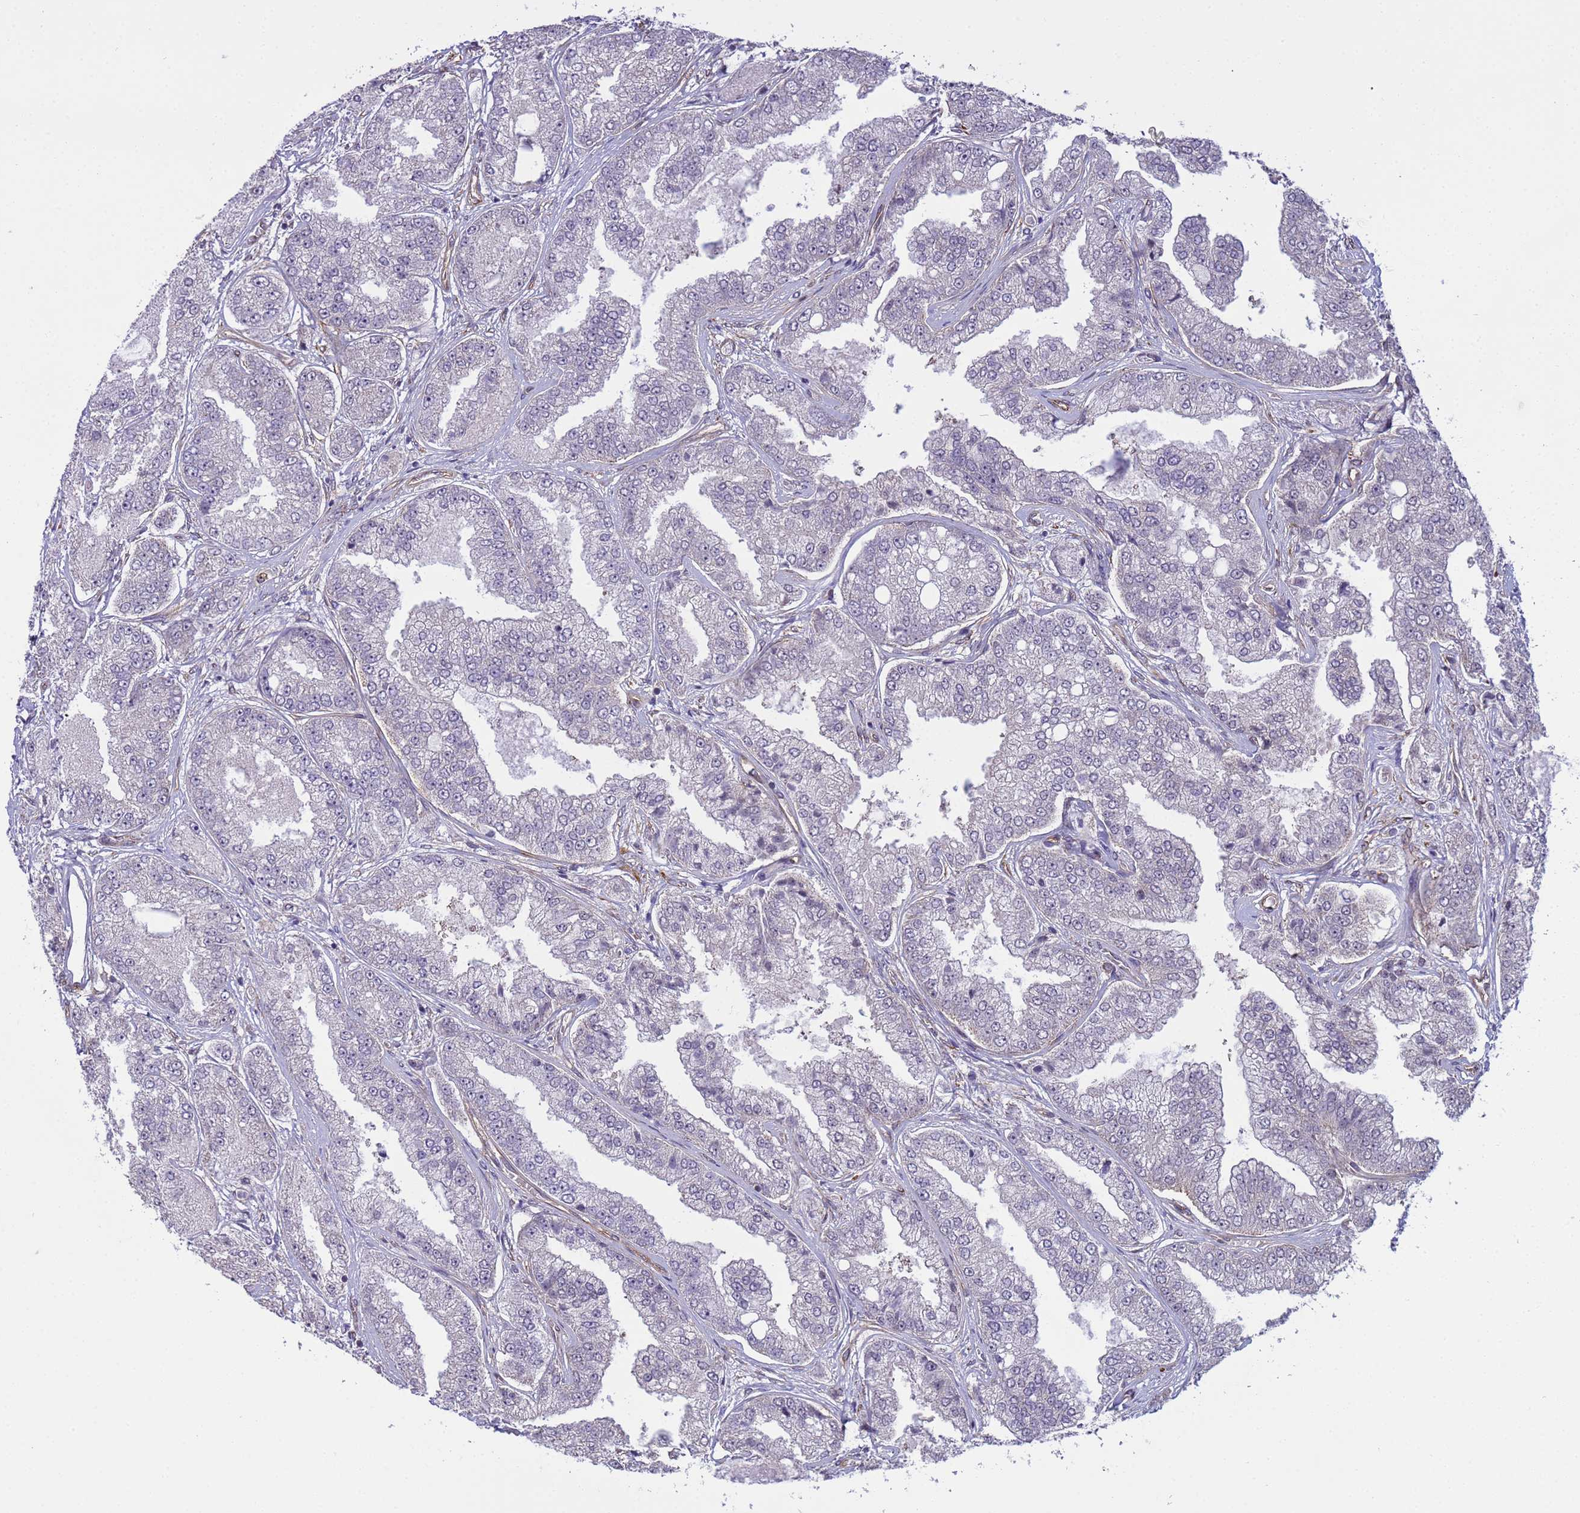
{"staining": {"intensity": "negative", "quantity": "none", "location": "none"}, "tissue": "prostate cancer", "cell_type": "Tumor cells", "image_type": "cancer", "snomed": [{"axis": "morphology", "description": "Adenocarcinoma, High grade"}, {"axis": "topography", "description": "Prostate"}], "caption": "Prostate cancer (high-grade adenocarcinoma) stained for a protein using immunohistochemistry (IHC) reveals no staining tumor cells.", "gene": "ITGB4", "patient": {"sex": "male", "age": 71}}